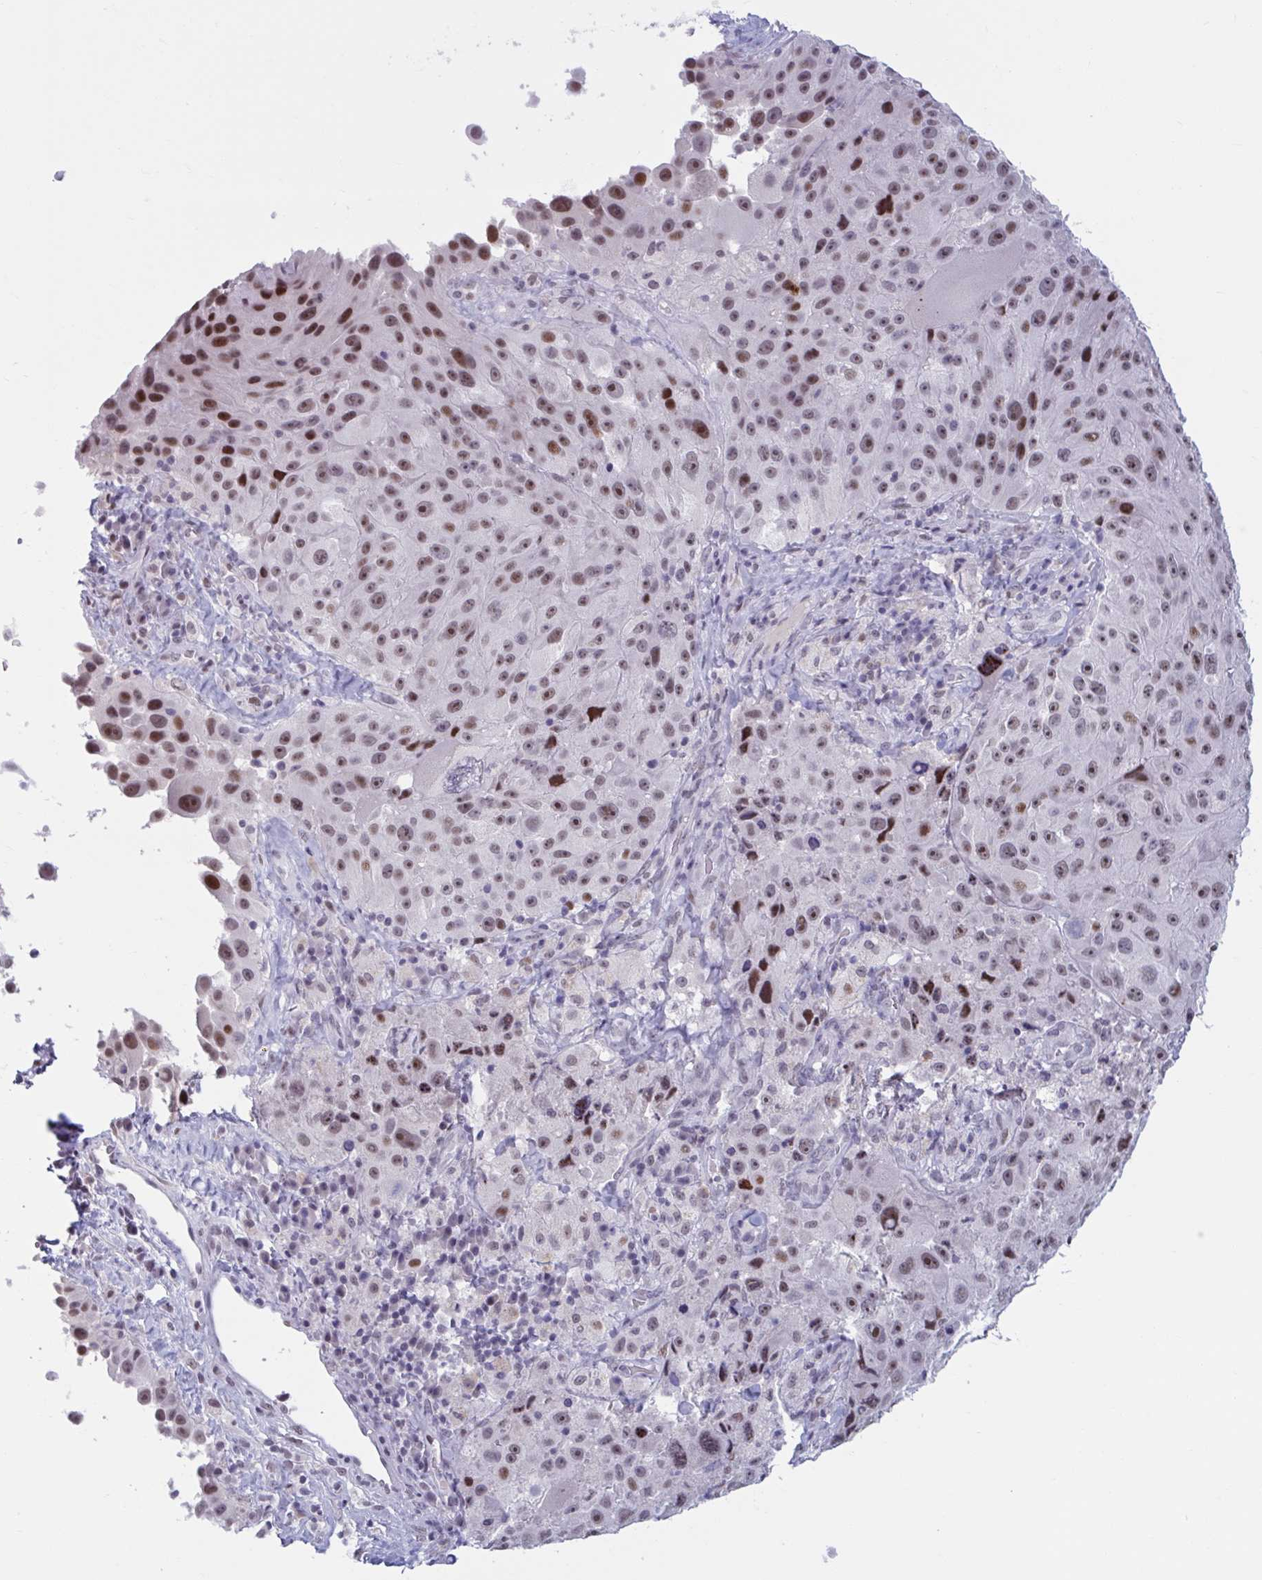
{"staining": {"intensity": "moderate", "quantity": ">75%", "location": "nuclear"}, "tissue": "melanoma", "cell_type": "Tumor cells", "image_type": "cancer", "snomed": [{"axis": "morphology", "description": "Malignant melanoma, Metastatic site"}, {"axis": "topography", "description": "Lymph node"}], "caption": "This histopathology image exhibits immunohistochemistry staining of melanoma, with medium moderate nuclear expression in approximately >75% of tumor cells.", "gene": "HSD17B6", "patient": {"sex": "male", "age": 62}}